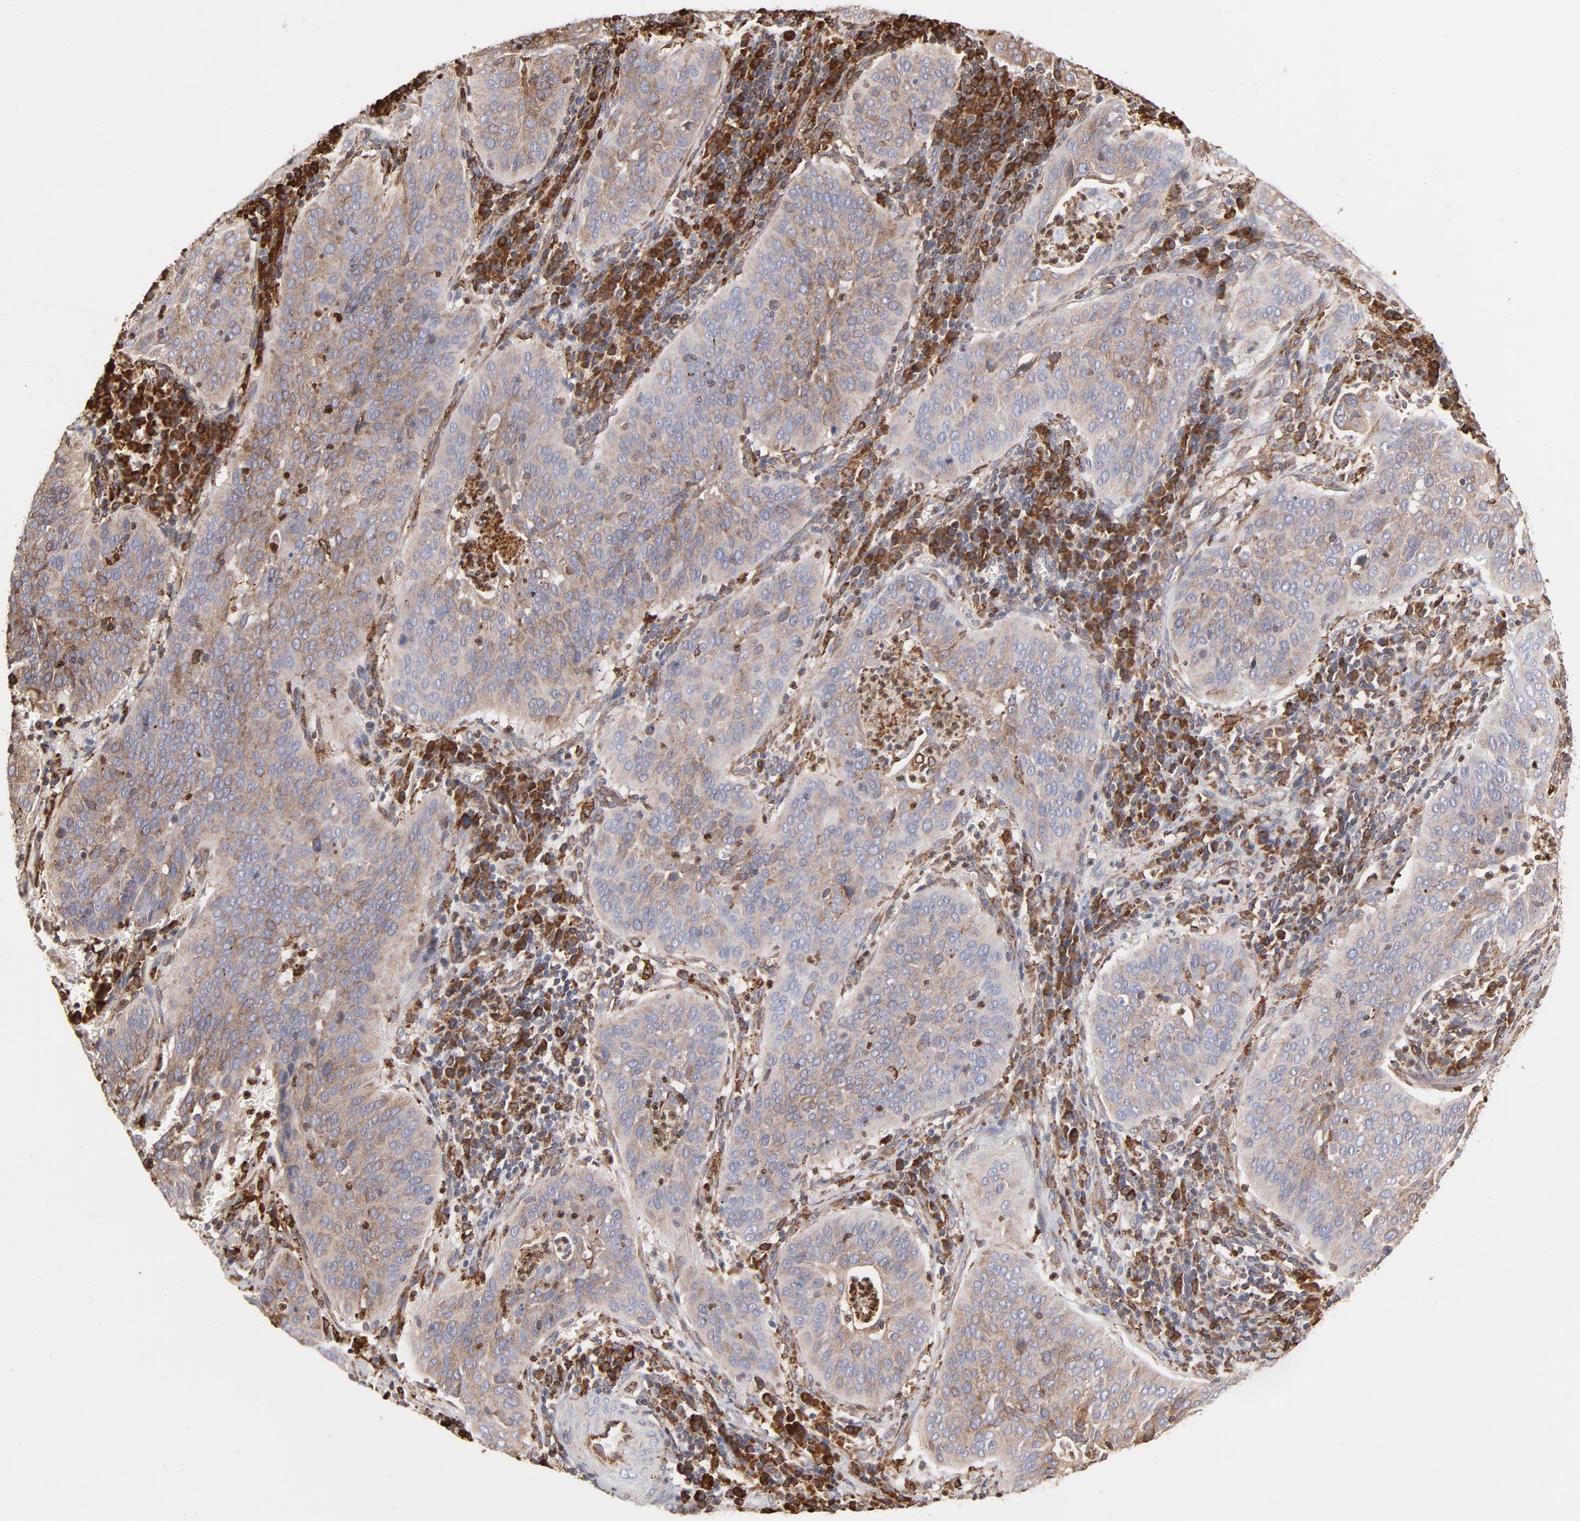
{"staining": {"intensity": "weak", "quantity": ">75%", "location": "cytoplasmic/membranous"}, "tissue": "cervical cancer", "cell_type": "Tumor cells", "image_type": "cancer", "snomed": [{"axis": "morphology", "description": "Squamous cell carcinoma, NOS"}, {"axis": "topography", "description": "Cervix"}], "caption": "Cervical cancer stained for a protein (brown) reveals weak cytoplasmic/membranous positive positivity in about >75% of tumor cells.", "gene": "CANX", "patient": {"sex": "female", "age": 39}}